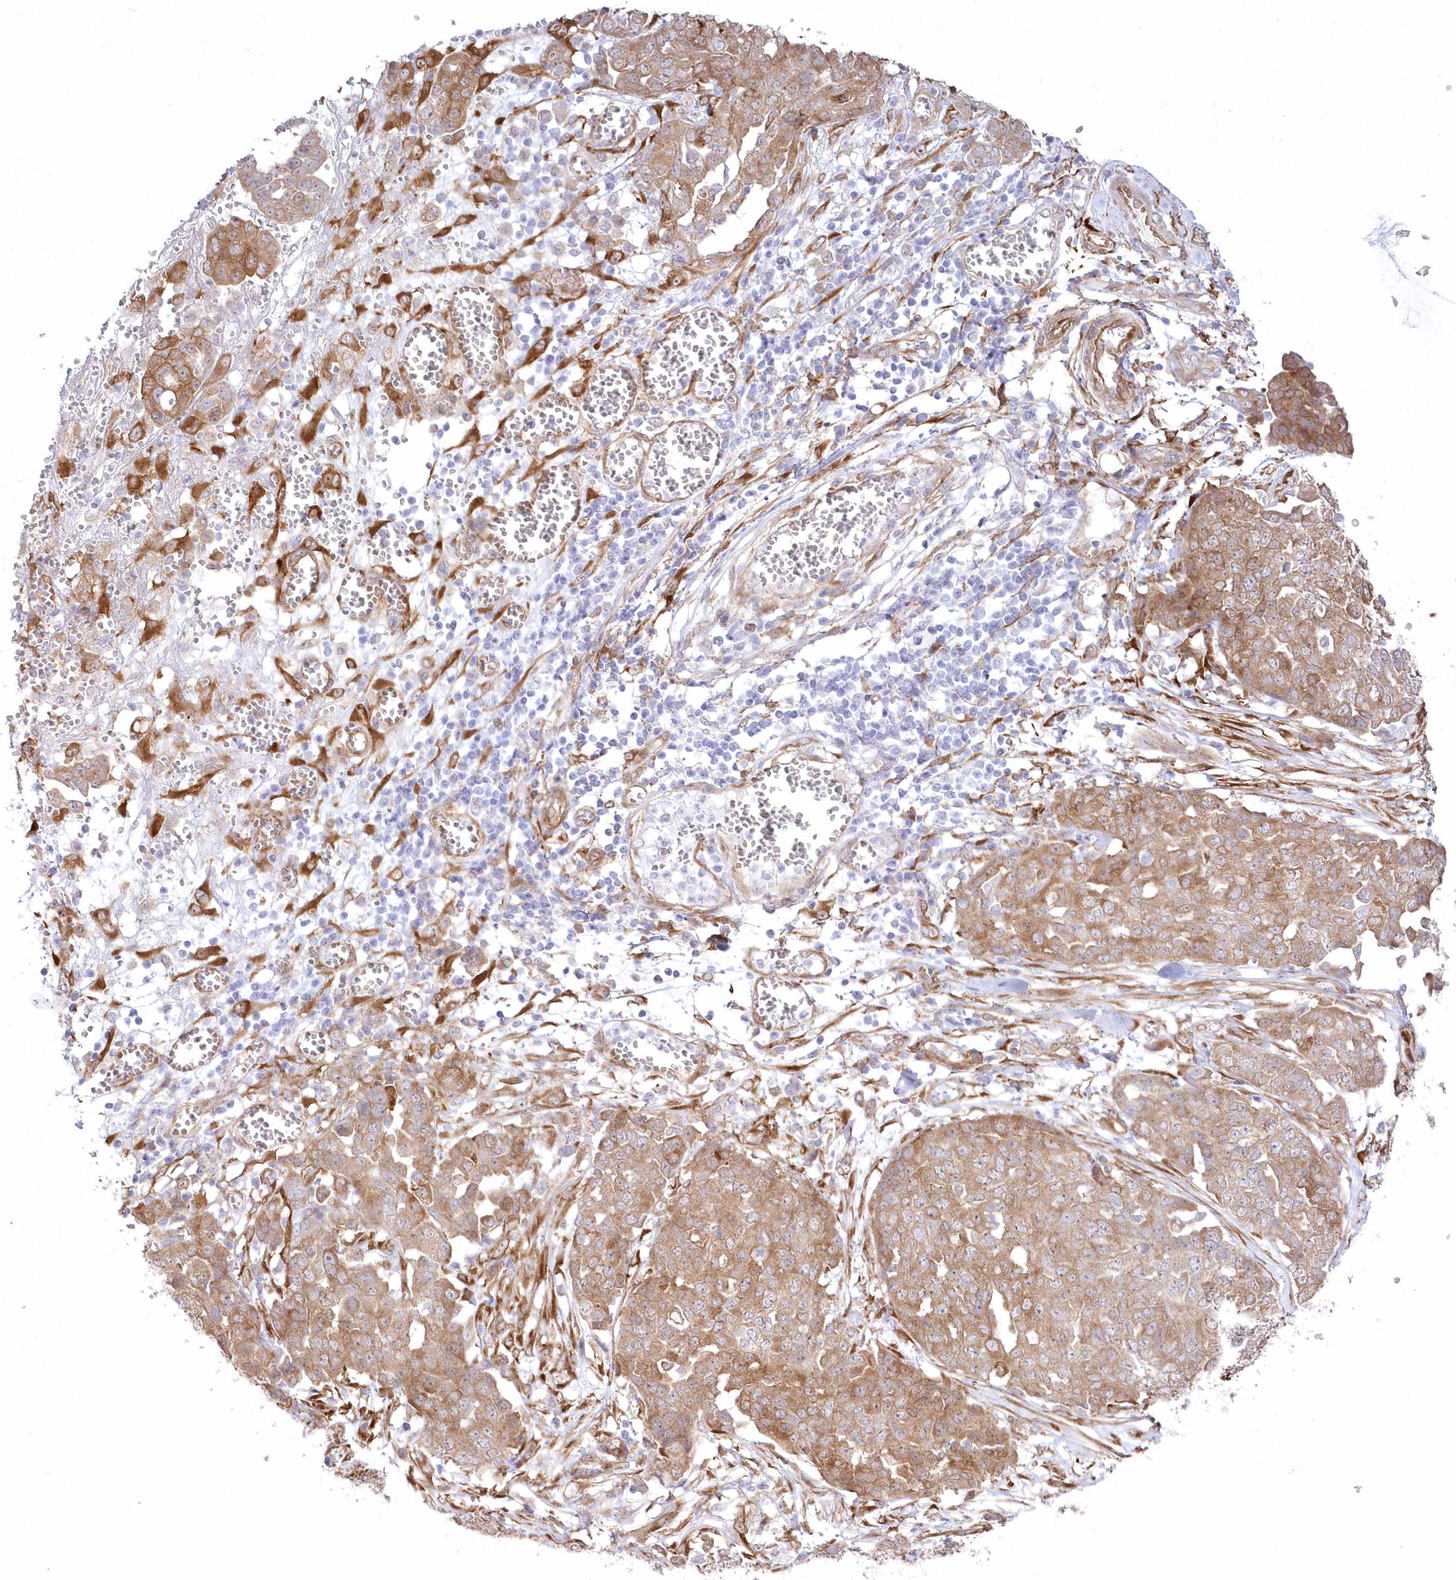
{"staining": {"intensity": "moderate", "quantity": ">75%", "location": "cytoplasmic/membranous"}, "tissue": "ovarian cancer", "cell_type": "Tumor cells", "image_type": "cancer", "snomed": [{"axis": "morphology", "description": "Cystadenocarcinoma, serous, NOS"}, {"axis": "topography", "description": "Soft tissue"}, {"axis": "topography", "description": "Ovary"}], "caption": "This micrograph reveals ovarian cancer stained with IHC to label a protein in brown. The cytoplasmic/membranous of tumor cells show moderate positivity for the protein. Nuclei are counter-stained blue.", "gene": "SH3PXD2B", "patient": {"sex": "female", "age": 57}}